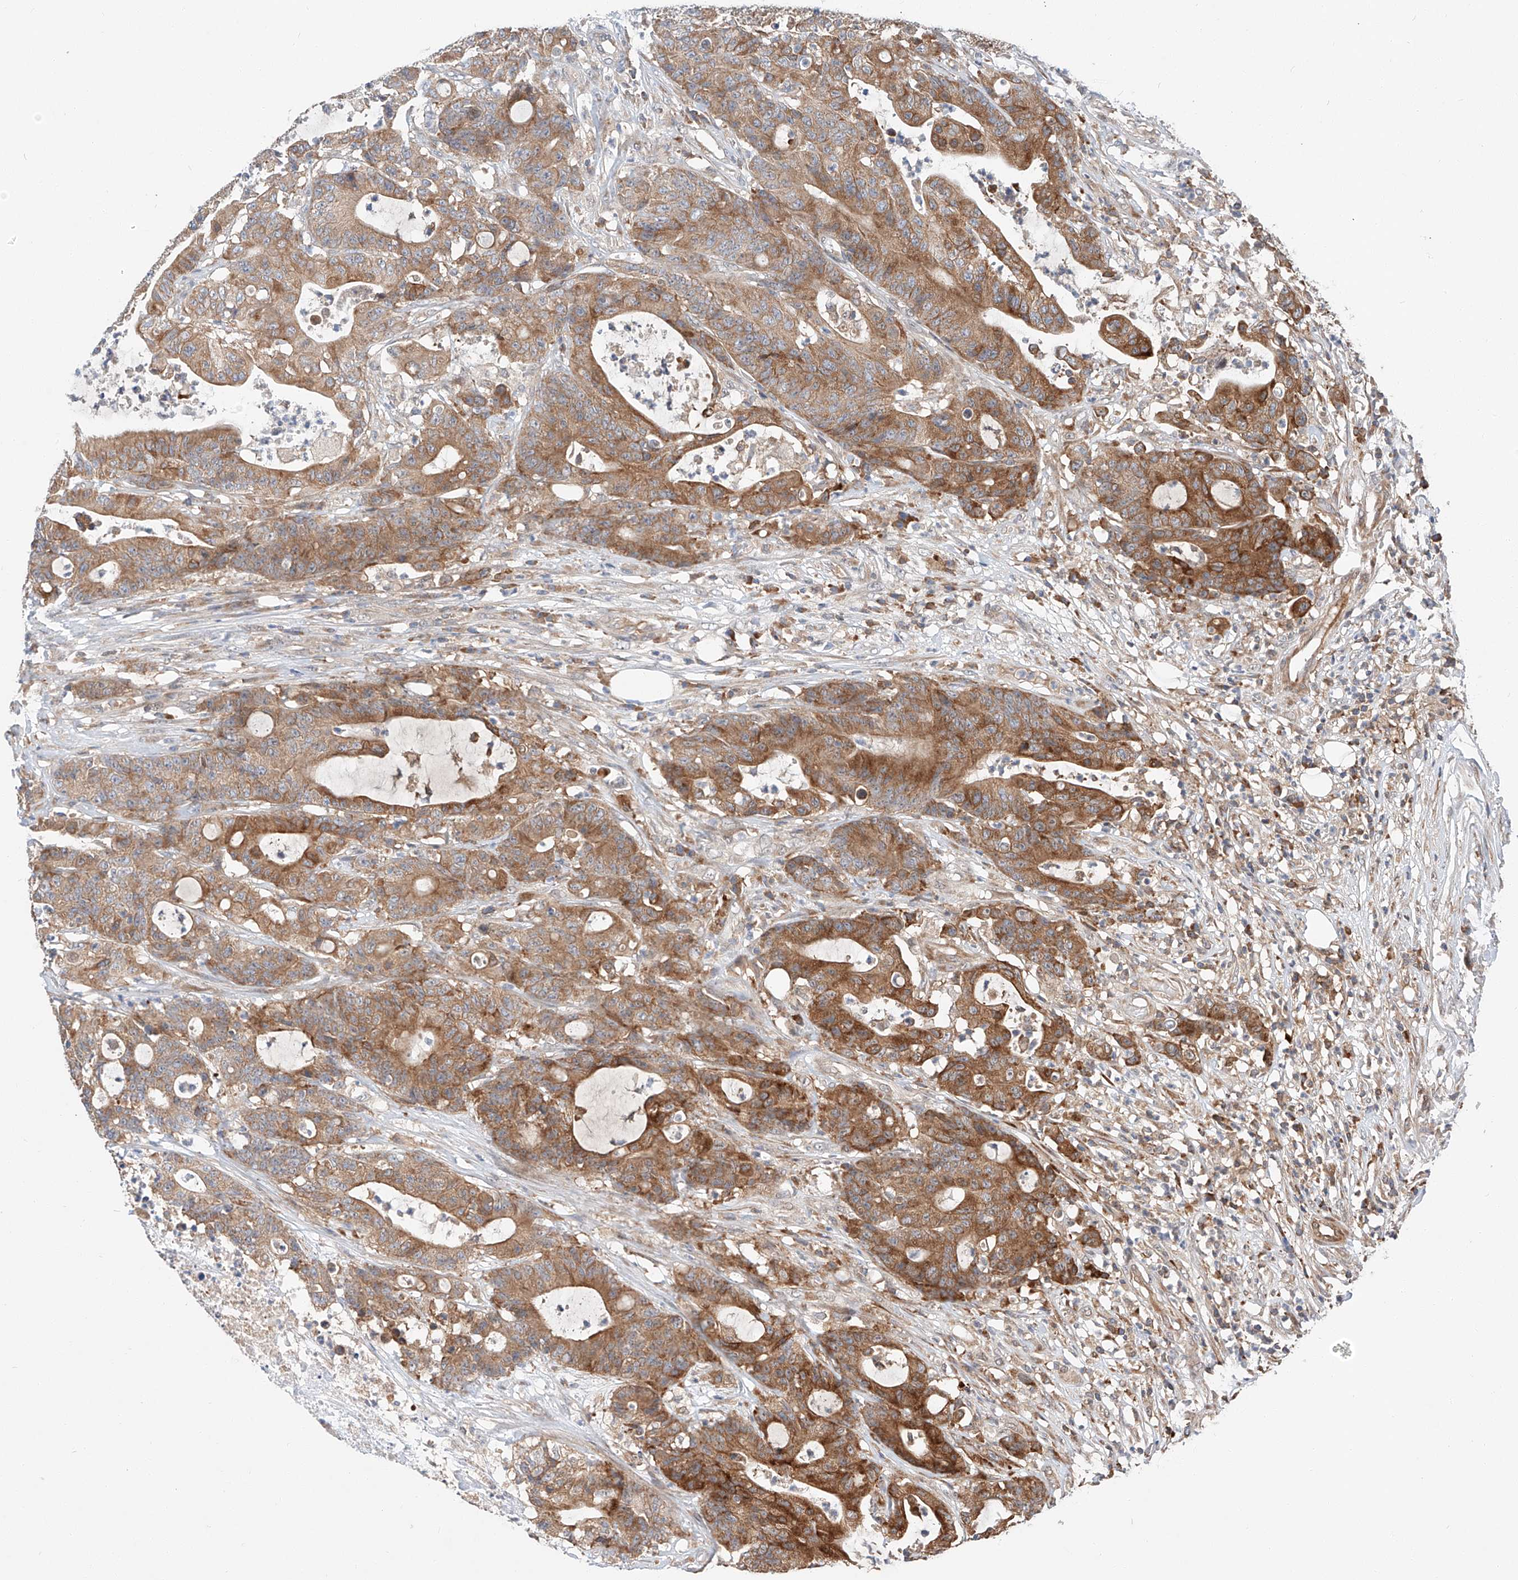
{"staining": {"intensity": "moderate", "quantity": ">75%", "location": "cytoplasmic/membranous"}, "tissue": "colorectal cancer", "cell_type": "Tumor cells", "image_type": "cancer", "snomed": [{"axis": "morphology", "description": "Adenocarcinoma, NOS"}, {"axis": "topography", "description": "Colon"}], "caption": "High-magnification brightfield microscopy of adenocarcinoma (colorectal) stained with DAB (3,3'-diaminobenzidine) (brown) and counterstained with hematoxylin (blue). tumor cells exhibit moderate cytoplasmic/membranous staining is seen in approximately>75% of cells. The staining was performed using DAB to visualize the protein expression in brown, while the nuclei were stained in blue with hematoxylin (Magnification: 20x).", "gene": "RUSC1", "patient": {"sex": "female", "age": 84}}